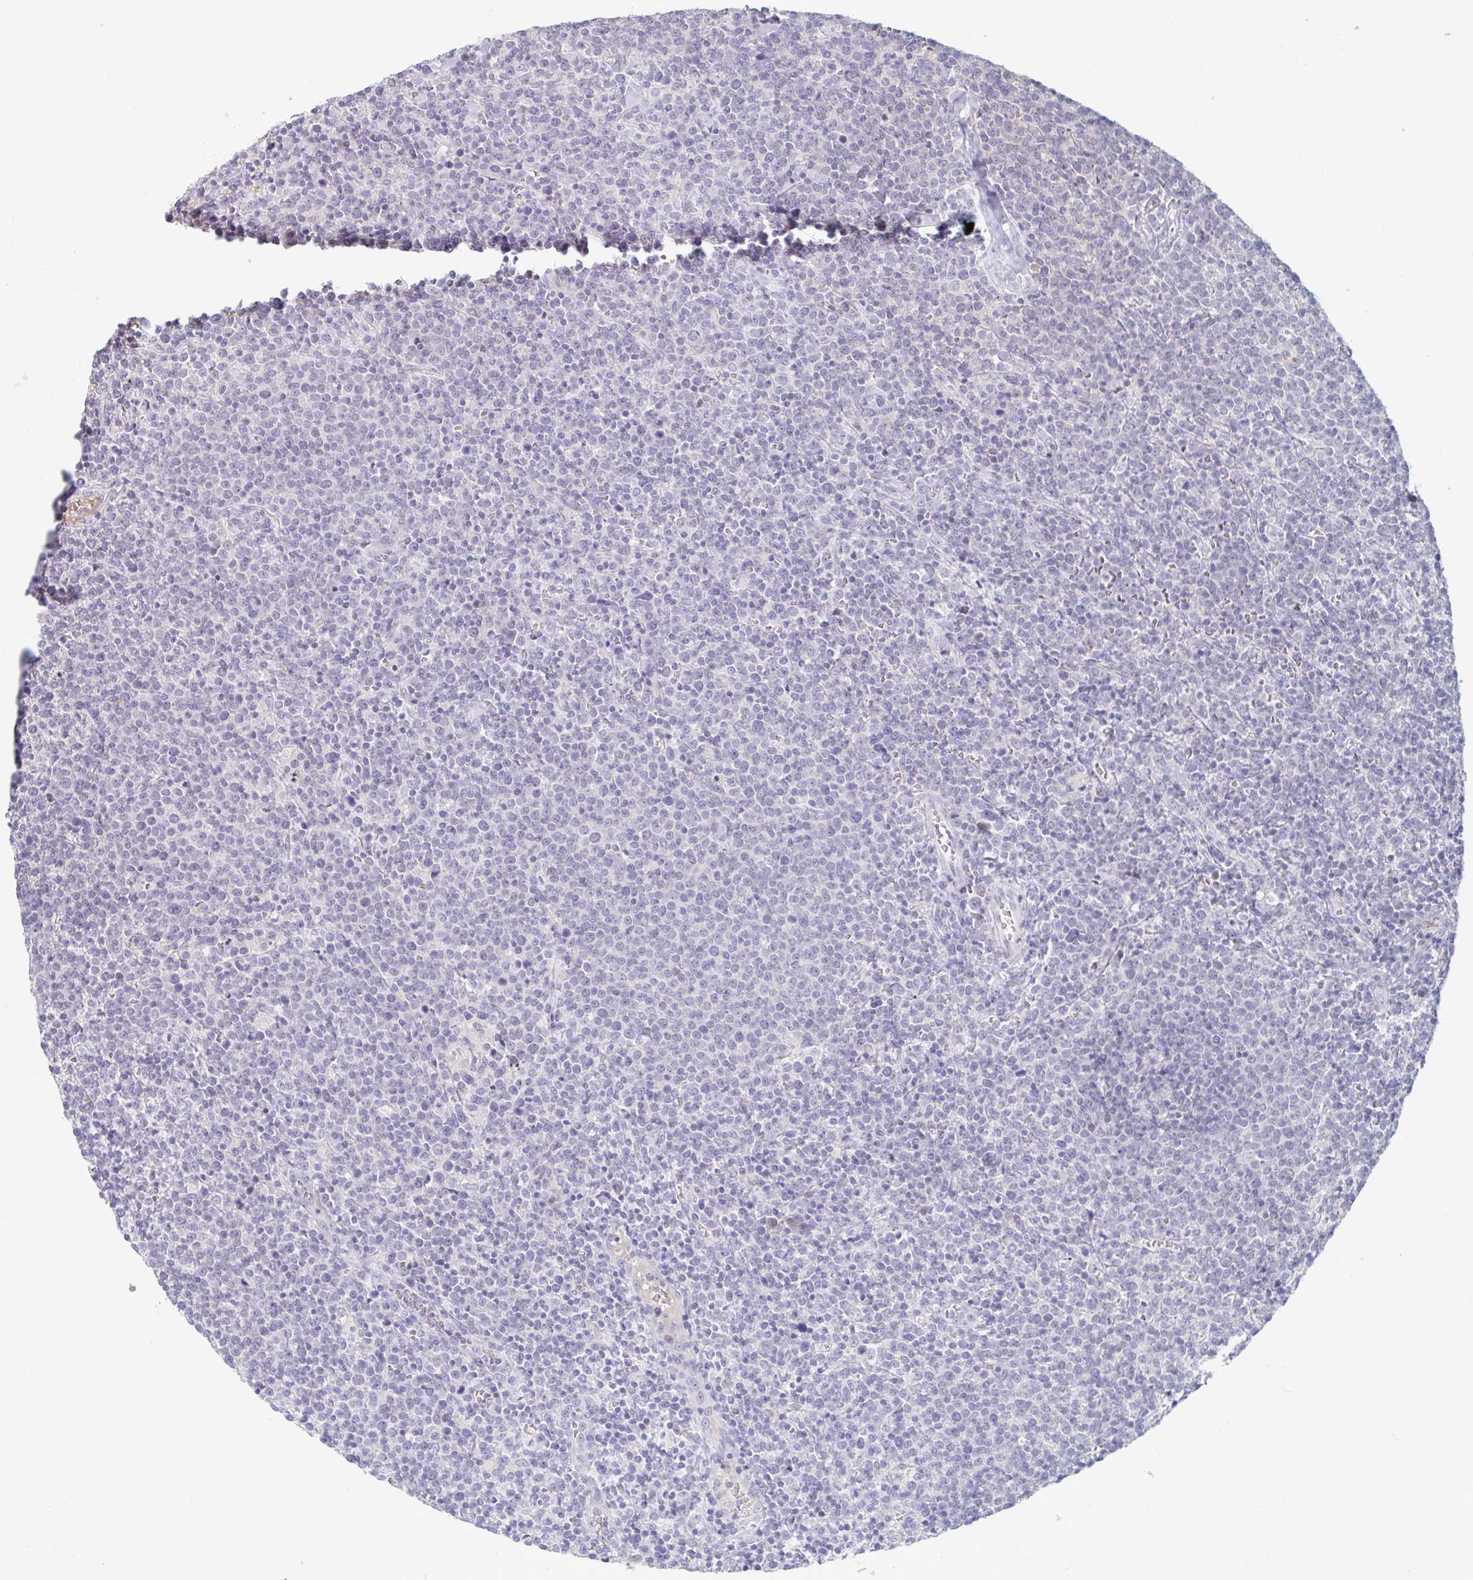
{"staining": {"intensity": "negative", "quantity": "none", "location": "none"}, "tissue": "lymphoma", "cell_type": "Tumor cells", "image_type": "cancer", "snomed": [{"axis": "morphology", "description": "Malignant lymphoma, non-Hodgkin's type, High grade"}, {"axis": "topography", "description": "Lymph node"}], "caption": "An immunohistochemistry (IHC) histopathology image of lymphoma is shown. There is no staining in tumor cells of lymphoma. (Immunohistochemistry (ihc), brightfield microscopy, high magnification).", "gene": "RNASEH1", "patient": {"sex": "male", "age": 61}}